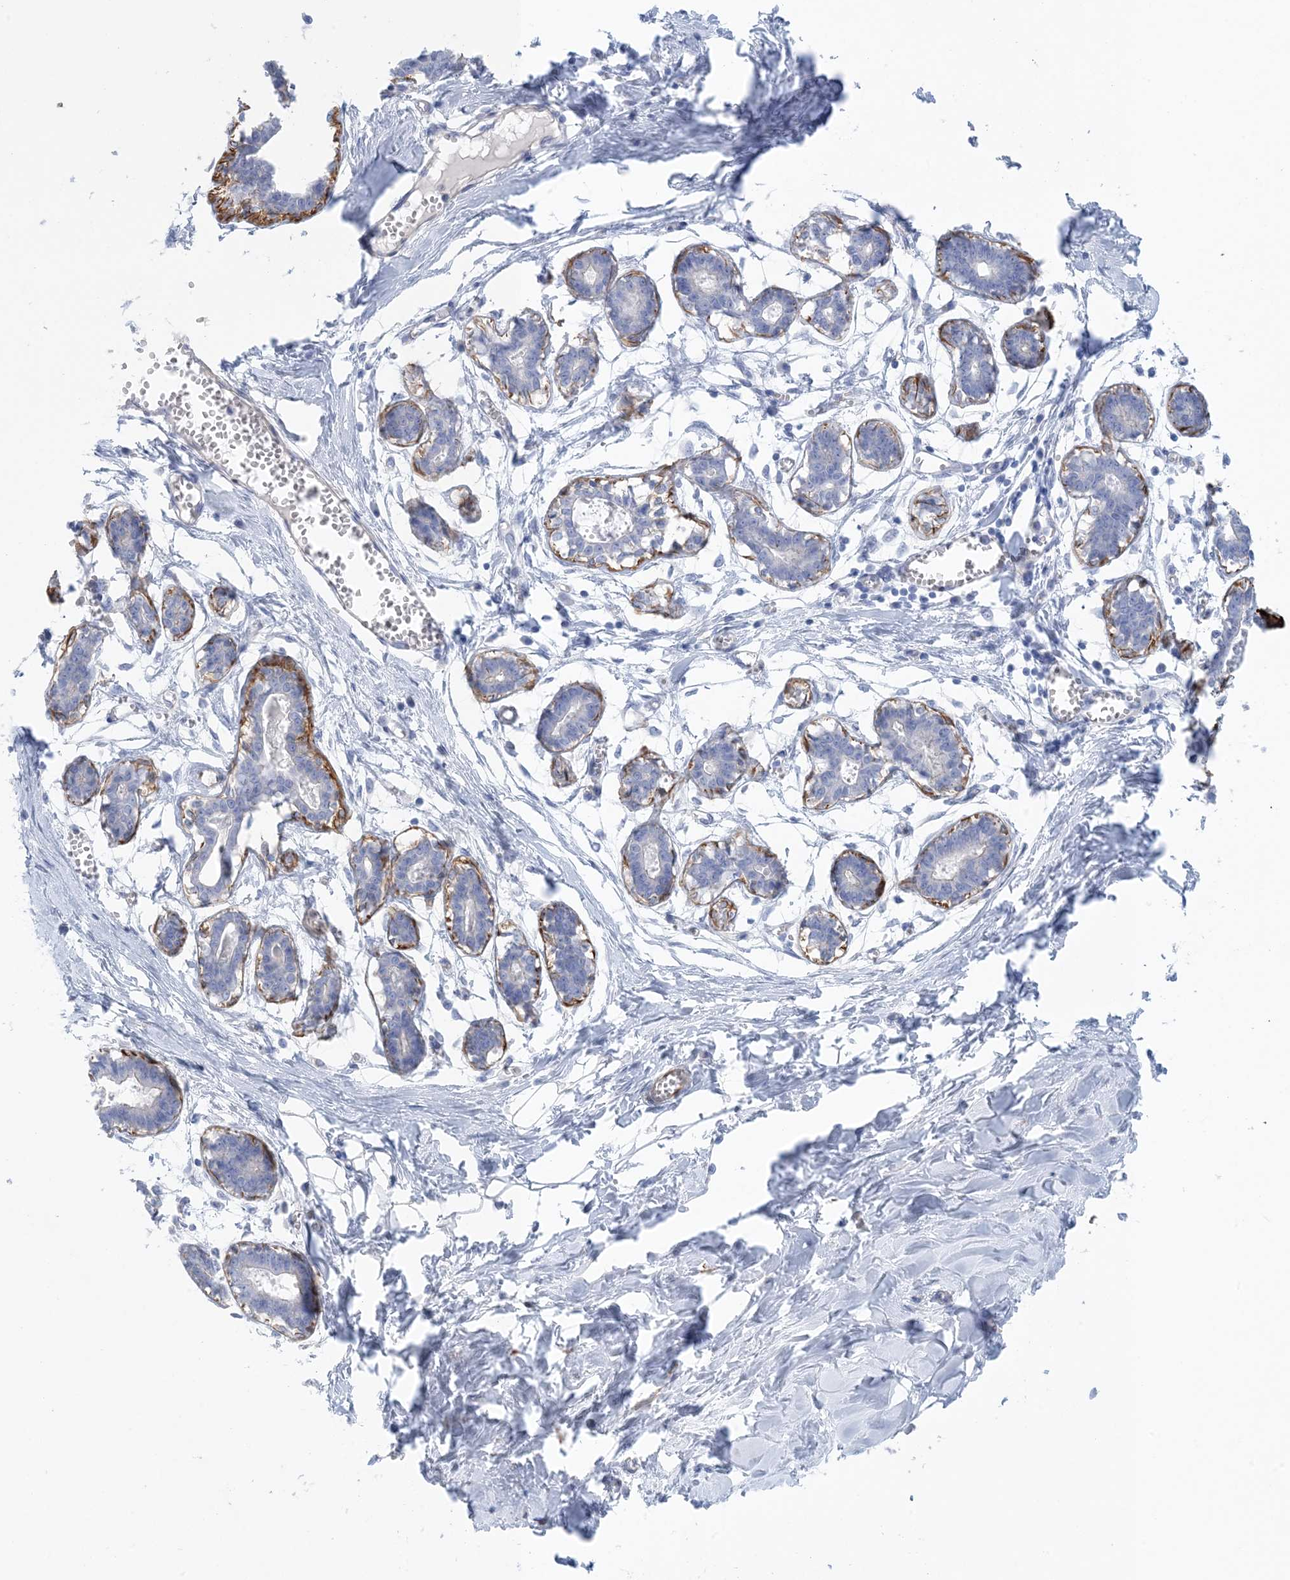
{"staining": {"intensity": "negative", "quantity": "none", "location": "none"}, "tissue": "breast", "cell_type": "Adipocytes", "image_type": "normal", "snomed": [{"axis": "morphology", "description": "Normal tissue, NOS"}, {"axis": "topography", "description": "Breast"}], "caption": "A high-resolution micrograph shows immunohistochemistry staining of normal breast, which shows no significant positivity in adipocytes. The staining is performed using DAB (3,3'-diaminobenzidine) brown chromogen with nuclei counter-stained in using hematoxylin.", "gene": "SHANK1", "patient": {"sex": "female", "age": 27}}